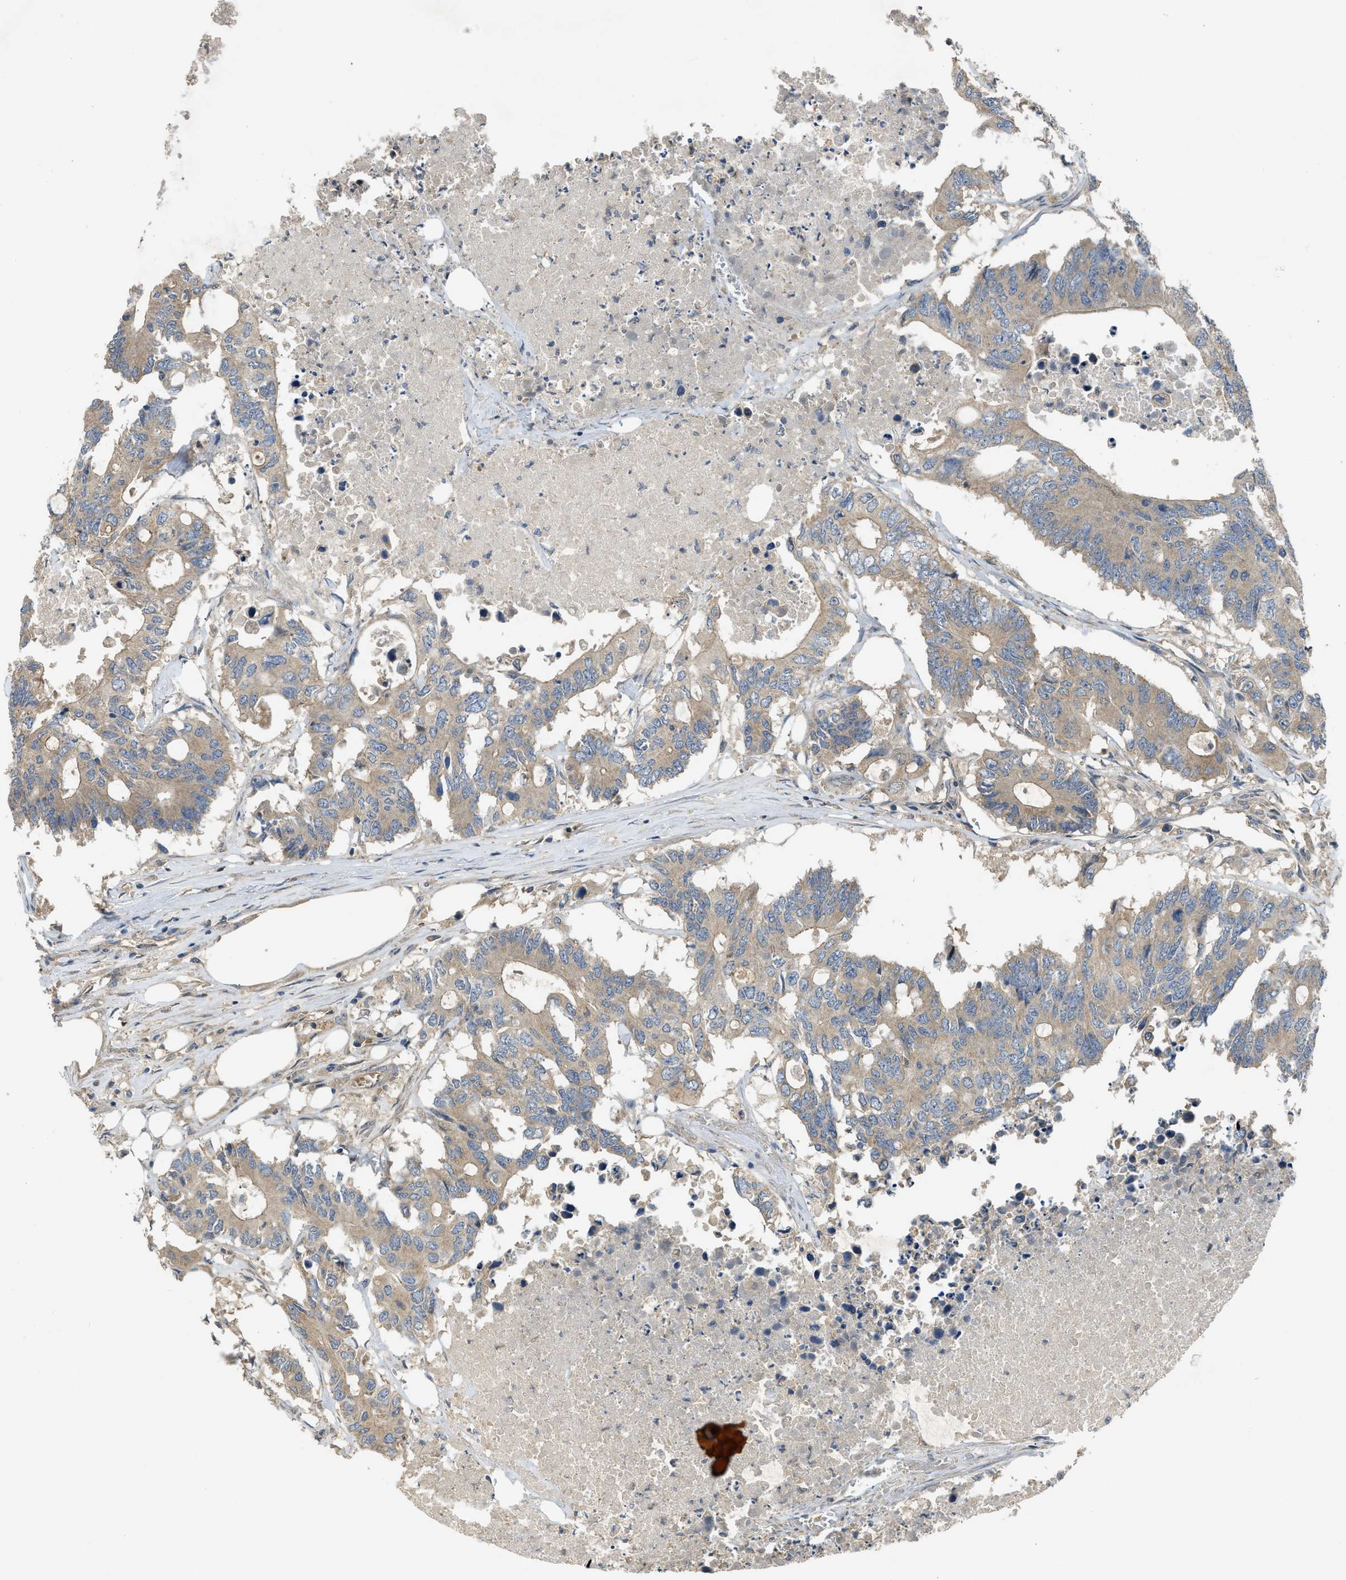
{"staining": {"intensity": "weak", "quantity": ">75%", "location": "cytoplasmic/membranous"}, "tissue": "colorectal cancer", "cell_type": "Tumor cells", "image_type": "cancer", "snomed": [{"axis": "morphology", "description": "Adenocarcinoma, NOS"}, {"axis": "topography", "description": "Colon"}], "caption": "A brown stain highlights weak cytoplasmic/membranous positivity of a protein in colorectal cancer tumor cells. The protein of interest is shown in brown color, while the nuclei are stained blue.", "gene": "PPP3CA", "patient": {"sex": "male", "age": 71}}